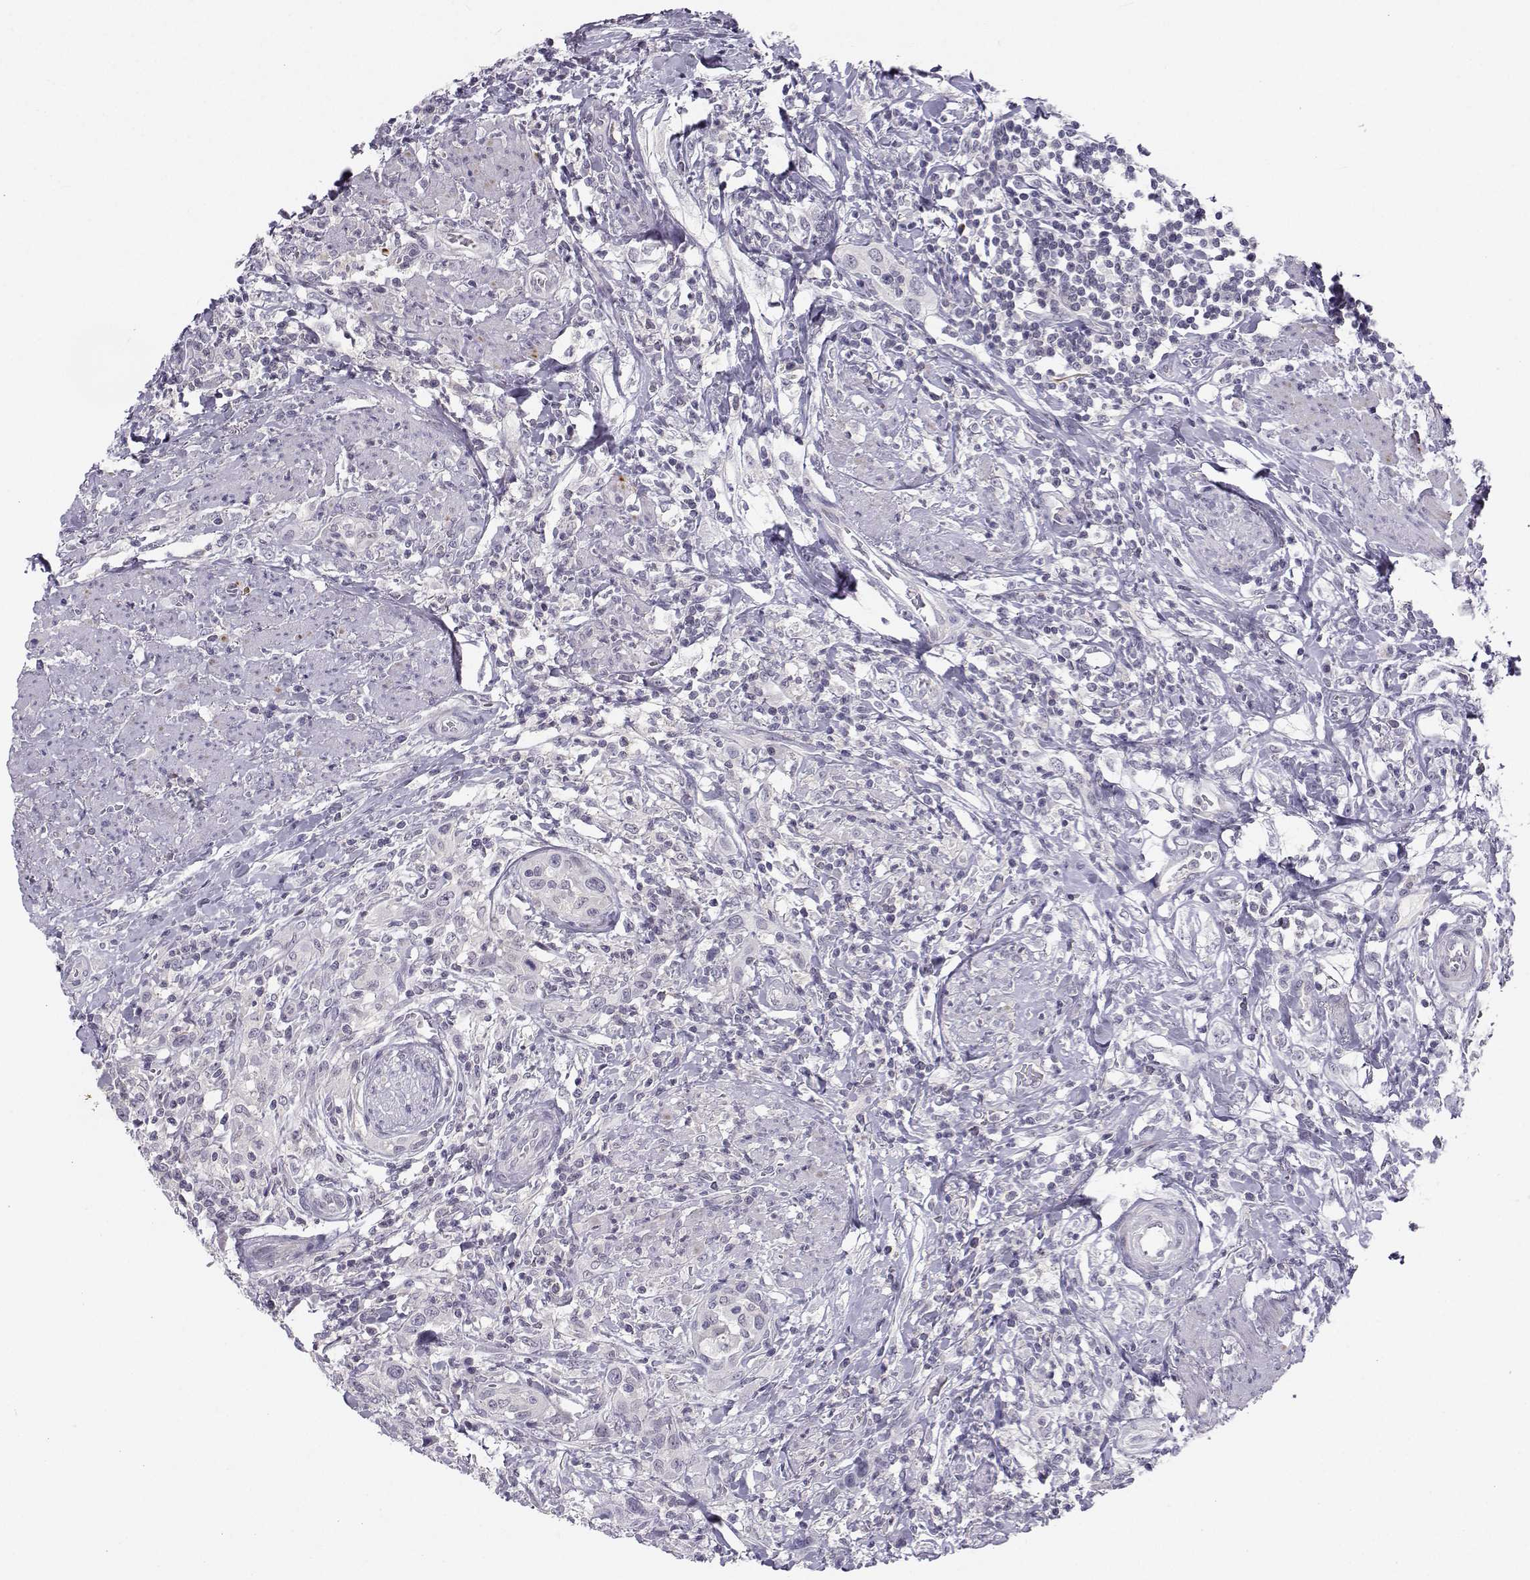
{"staining": {"intensity": "negative", "quantity": "none", "location": "none"}, "tissue": "urothelial cancer", "cell_type": "Tumor cells", "image_type": "cancer", "snomed": [{"axis": "morphology", "description": "Urothelial carcinoma, NOS"}, {"axis": "morphology", "description": "Urothelial carcinoma, High grade"}, {"axis": "topography", "description": "Urinary bladder"}], "caption": "Tumor cells are negative for brown protein staining in urothelial cancer. Brightfield microscopy of immunohistochemistry (IHC) stained with DAB (3,3'-diaminobenzidine) (brown) and hematoxylin (blue), captured at high magnification.", "gene": "MROH7", "patient": {"sex": "female", "age": 64}}